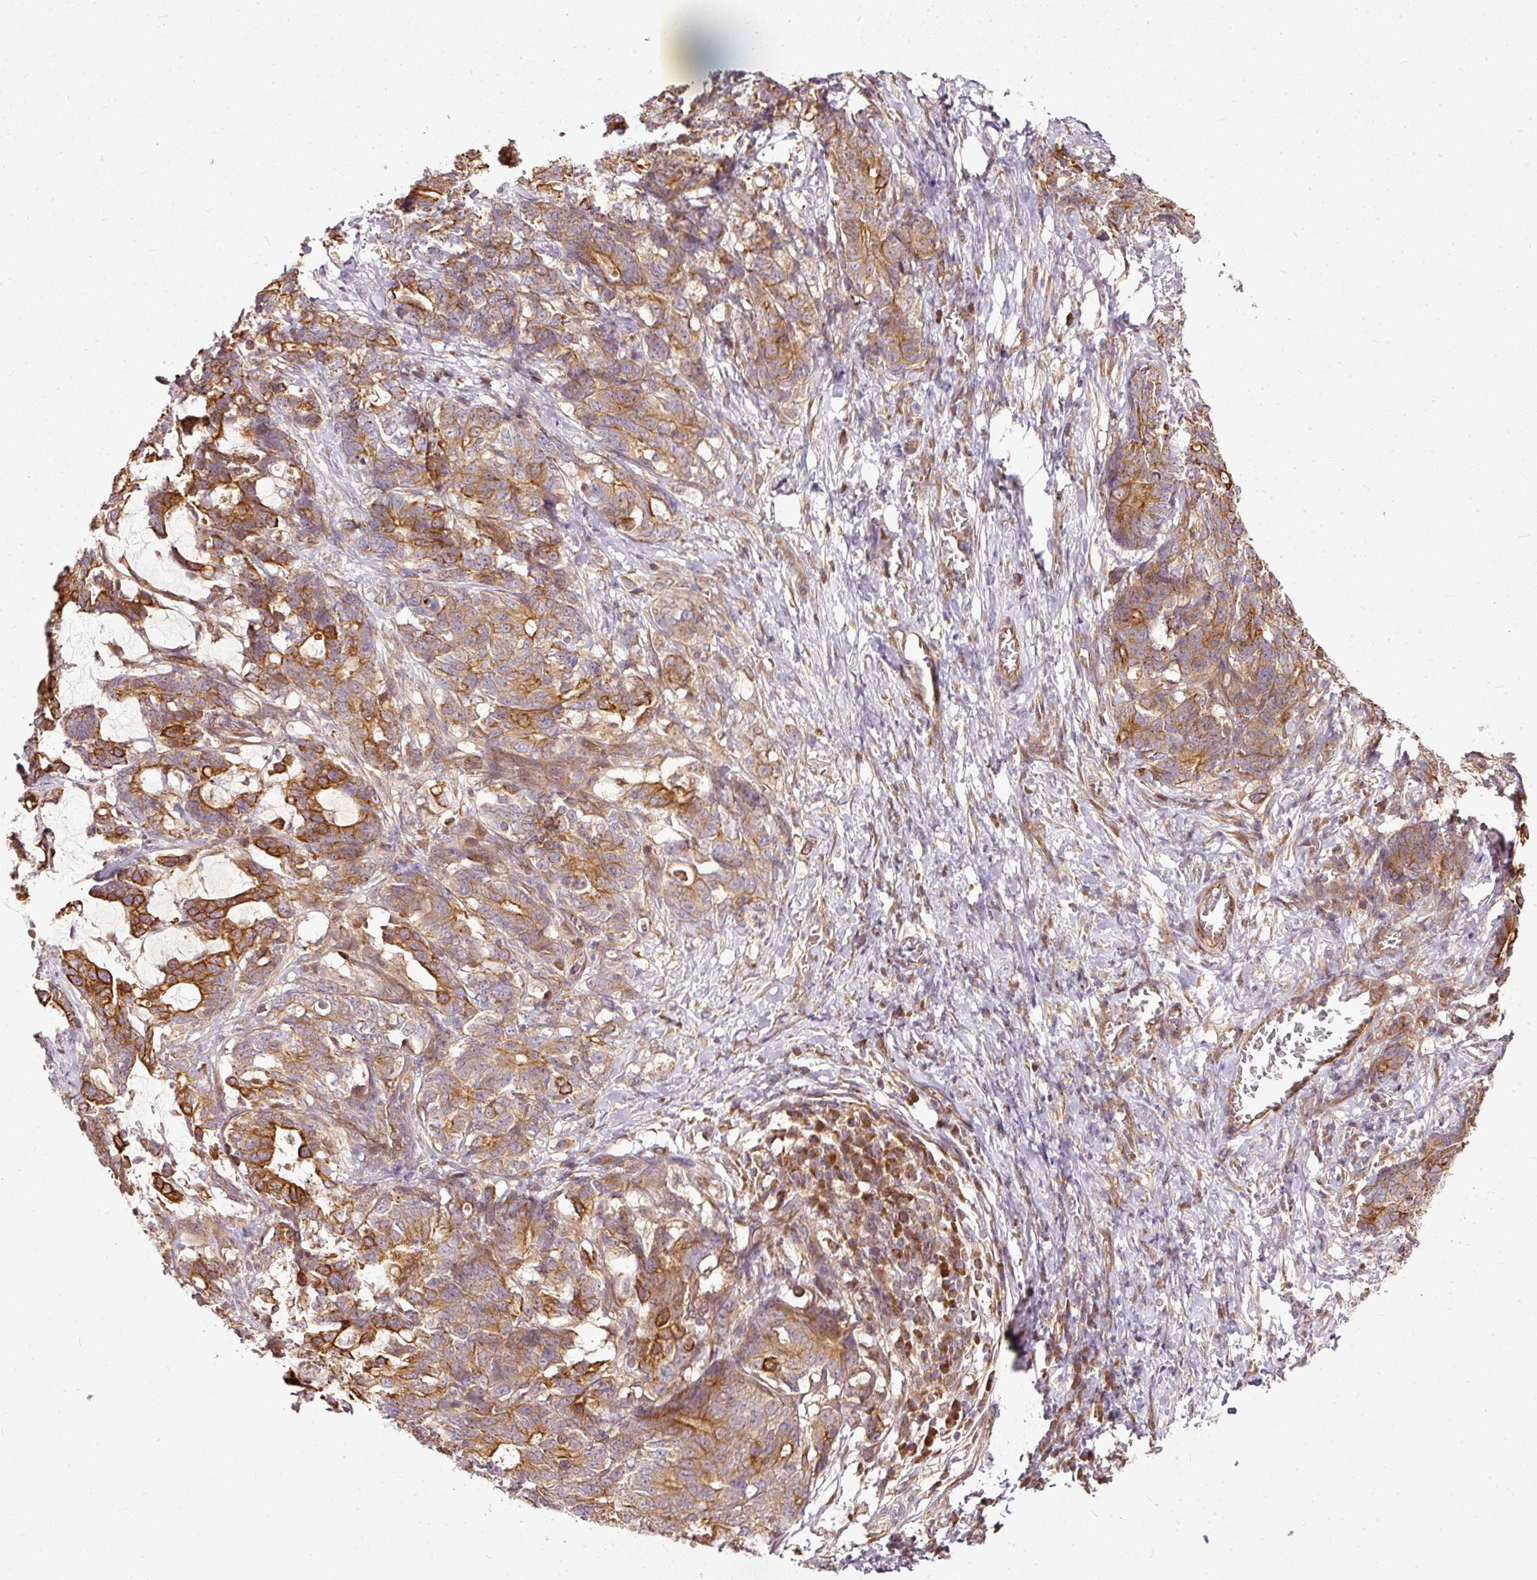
{"staining": {"intensity": "moderate", "quantity": ">75%", "location": "cytoplasmic/membranous"}, "tissue": "stomach cancer", "cell_type": "Tumor cells", "image_type": "cancer", "snomed": [{"axis": "morphology", "description": "Normal tissue, NOS"}, {"axis": "morphology", "description": "Adenocarcinoma, NOS"}, {"axis": "topography", "description": "Stomach"}], "caption": "Stomach adenocarcinoma tissue reveals moderate cytoplasmic/membranous expression in about >75% of tumor cells", "gene": "MIF4GD", "patient": {"sex": "female", "age": 64}}